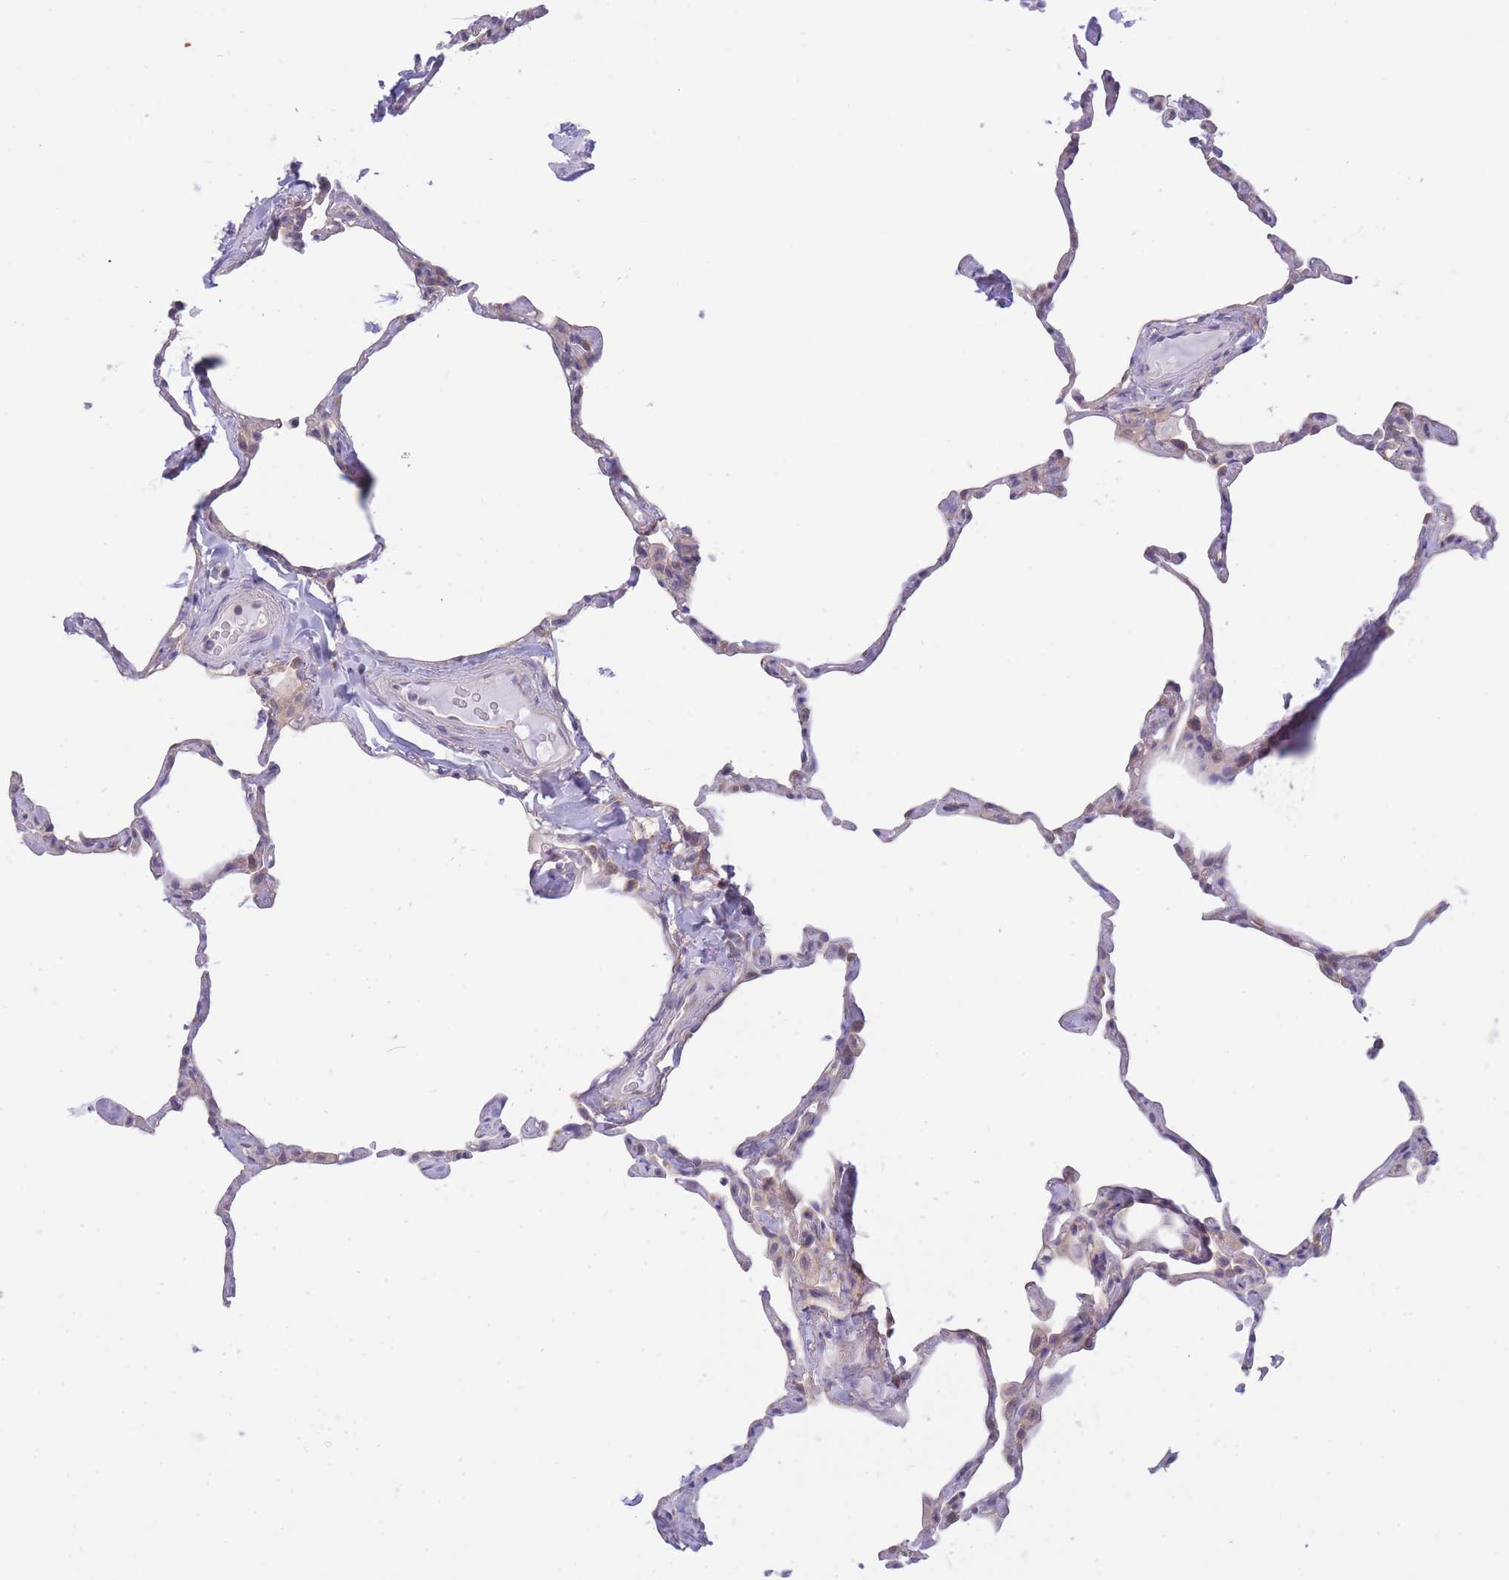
{"staining": {"intensity": "negative", "quantity": "none", "location": "none"}, "tissue": "lung", "cell_type": "Alveolar cells", "image_type": "normal", "snomed": [{"axis": "morphology", "description": "Normal tissue, NOS"}, {"axis": "topography", "description": "Lung"}], "caption": "Immunohistochemistry image of benign lung: human lung stained with DAB exhibits no significant protein staining in alveolar cells. The staining is performed using DAB (3,3'-diaminobenzidine) brown chromogen with nuclei counter-stained in using hematoxylin.", "gene": "PFDN6", "patient": {"sex": "male", "age": 65}}